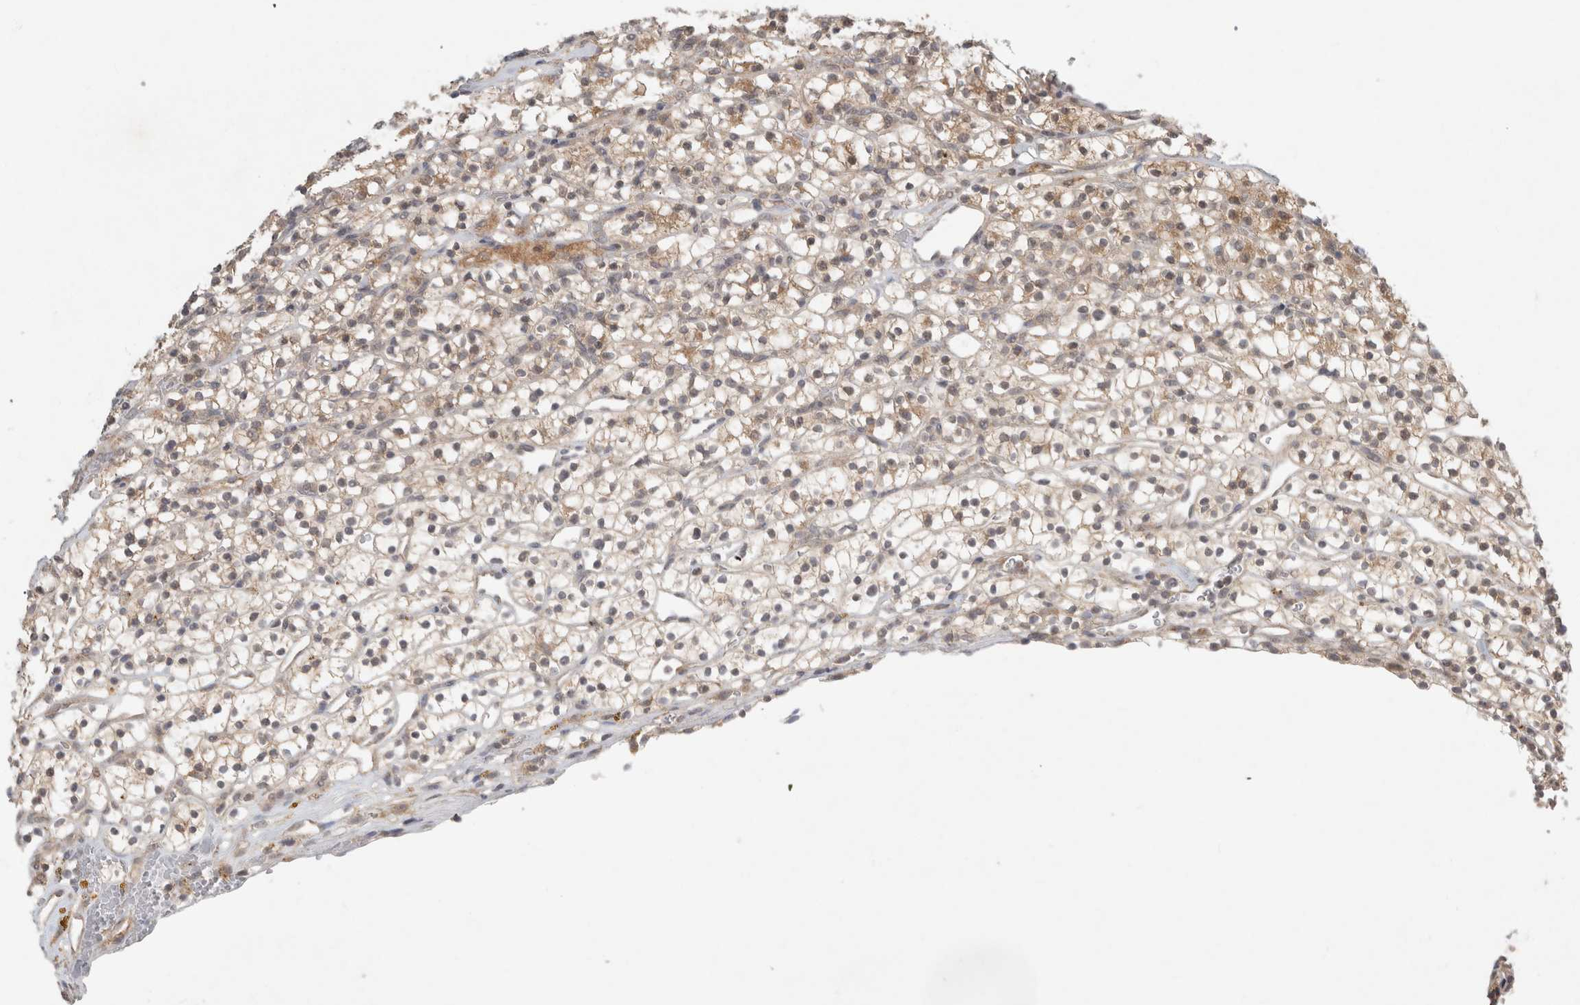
{"staining": {"intensity": "weak", "quantity": "25%-75%", "location": "cytoplasmic/membranous"}, "tissue": "renal cancer", "cell_type": "Tumor cells", "image_type": "cancer", "snomed": [{"axis": "morphology", "description": "Adenocarcinoma, NOS"}, {"axis": "topography", "description": "Kidney"}], "caption": "Renal adenocarcinoma stained with a protein marker reveals weak staining in tumor cells.", "gene": "LOXL2", "patient": {"sex": "female", "age": 57}}